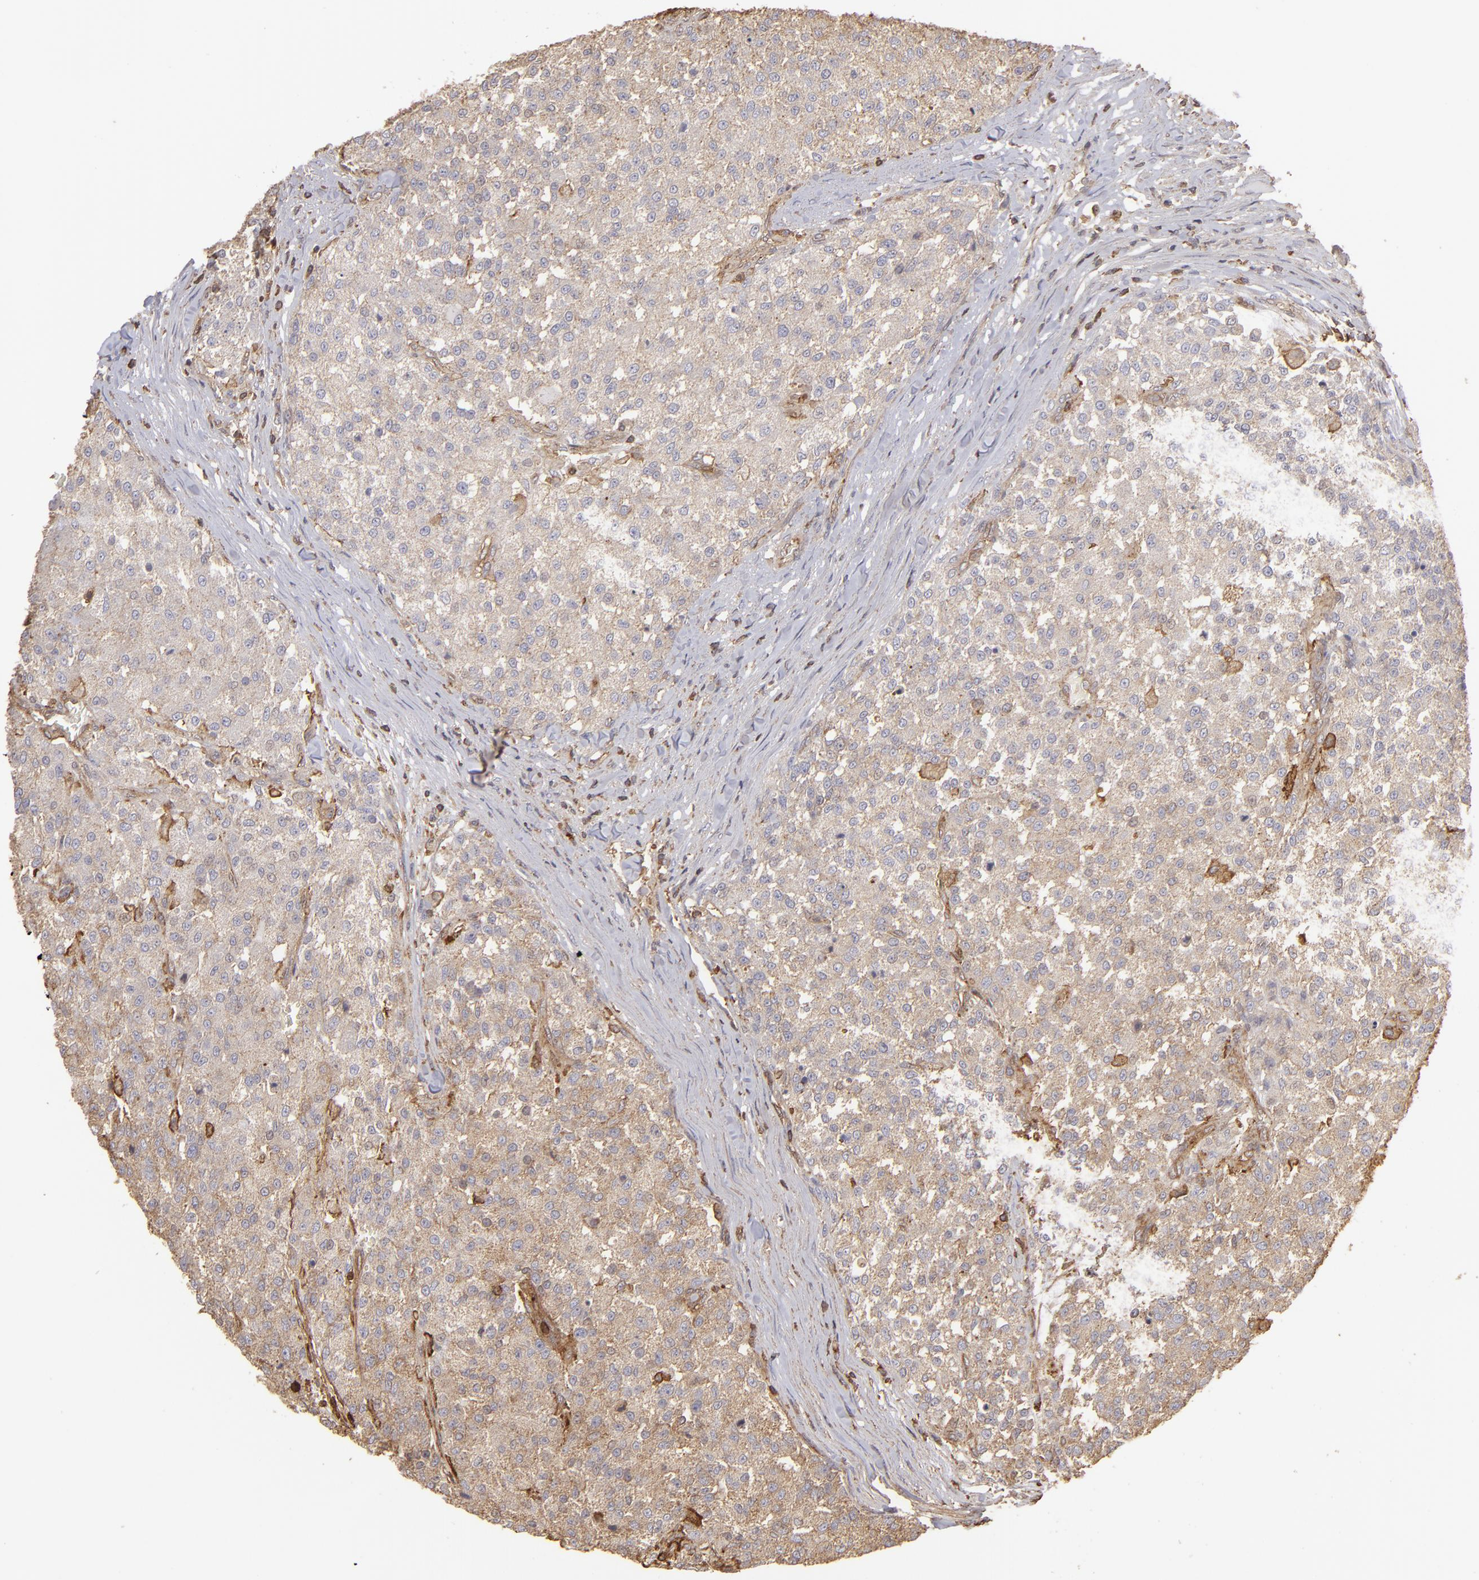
{"staining": {"intensity": "moderate", "quantity": ">75%", "location": "cytoplasmic/membranous"}, "tissue": "testis cancer", "cell_type": "Tumor cells", "image_type": "cancer", "snomed": [{"axis": "morphology", "description": "Seminoma, NOS"}, {"axis": "topography", "description": "Testis"}], "caption": "The immunohistochemical stain labels moderate cytoplasmic/membranous staining in tumor cells of seminoma (testis) tissue. (Stains: DAB (3,3'-diaminobenzidine) in brown, nuclei in blue, Microscopy: brightfield microscopy at high magnification).", "gene": "ACTB", "patient": {"sex": "male", "age": 59}}